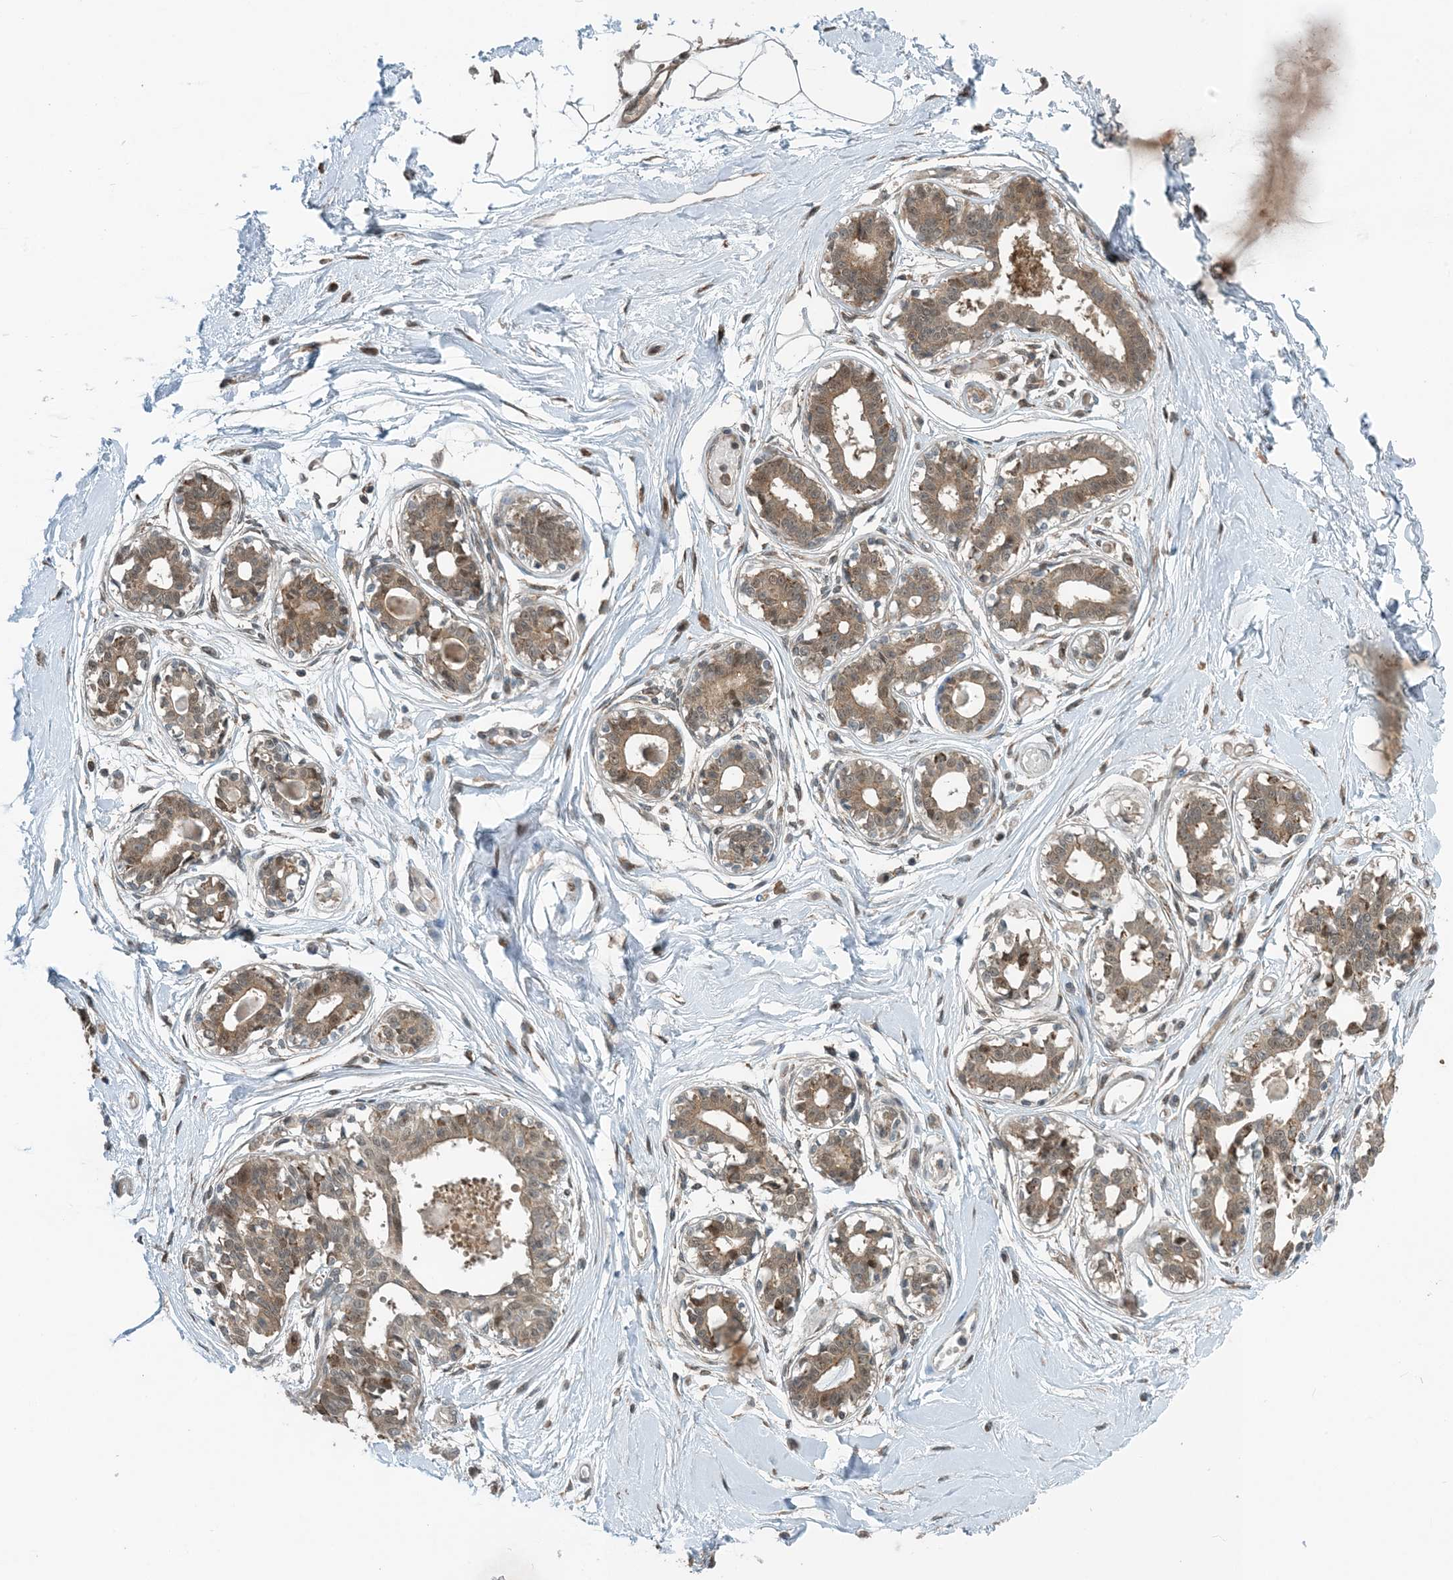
{"staining": {"intensity": "moderate", "quantity": "25%-75%", "location": "cytoplasmic/membranous"}, "tissue": "breast", "cell_type": "Adipocytes", "image_type": "normal", "snomed": [{"axis": "morphology", "description": "Normal tissue, NOS"}, {"axis": "topography", "description": "Breast"}], "caption": "A brown stain highlights moderate cytoplasmic/membranous expression of a protein in adipocytes of normal human breast.", "gene": "ZBTB3", "patient": {"sex": "female", "age": 45}}